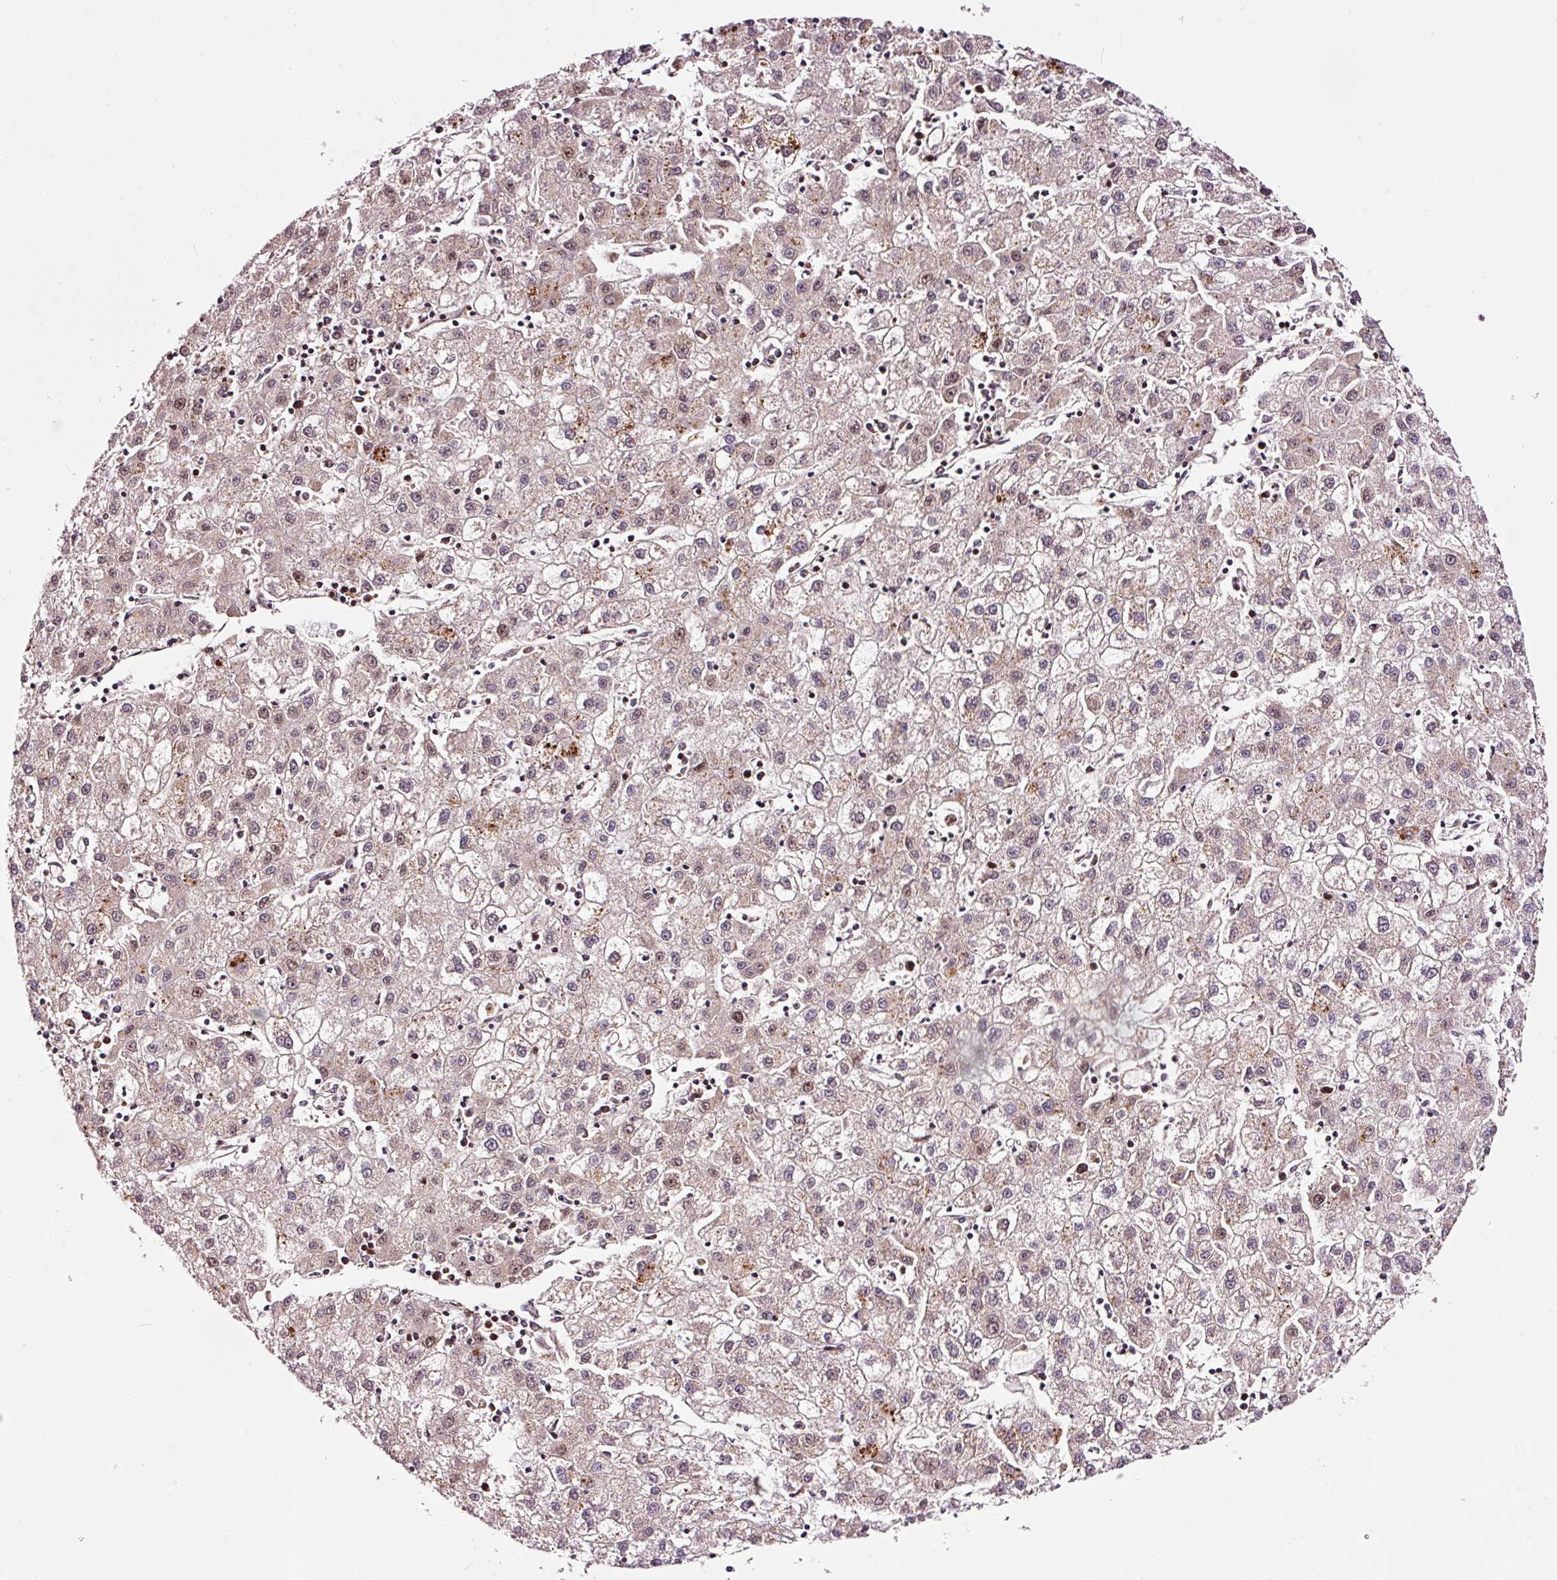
{"staining": {"intensity": "weak", "quantity": "25%-75%", "location": "cytoplasmic/membranous,nuclear"}, "tissue": "liver cancer", "cell_type": "Tumor cells", "image_type": "cancer", "snomed": [{"axis": "morphology", "description": "Carcinoma, Hepatocellular, NOS"}, {"axis": "topography", "description": "Liver"}], "caption": "There is low levels of weak cytoplasmic/membranous and nuclear expression in tumor cells of hepatocellular carcinoma (liver), as demonstrated by immunohistochemical staining (brown color).", "gene": "RFC4", "patient": {"sex": "male", "age": 72}}